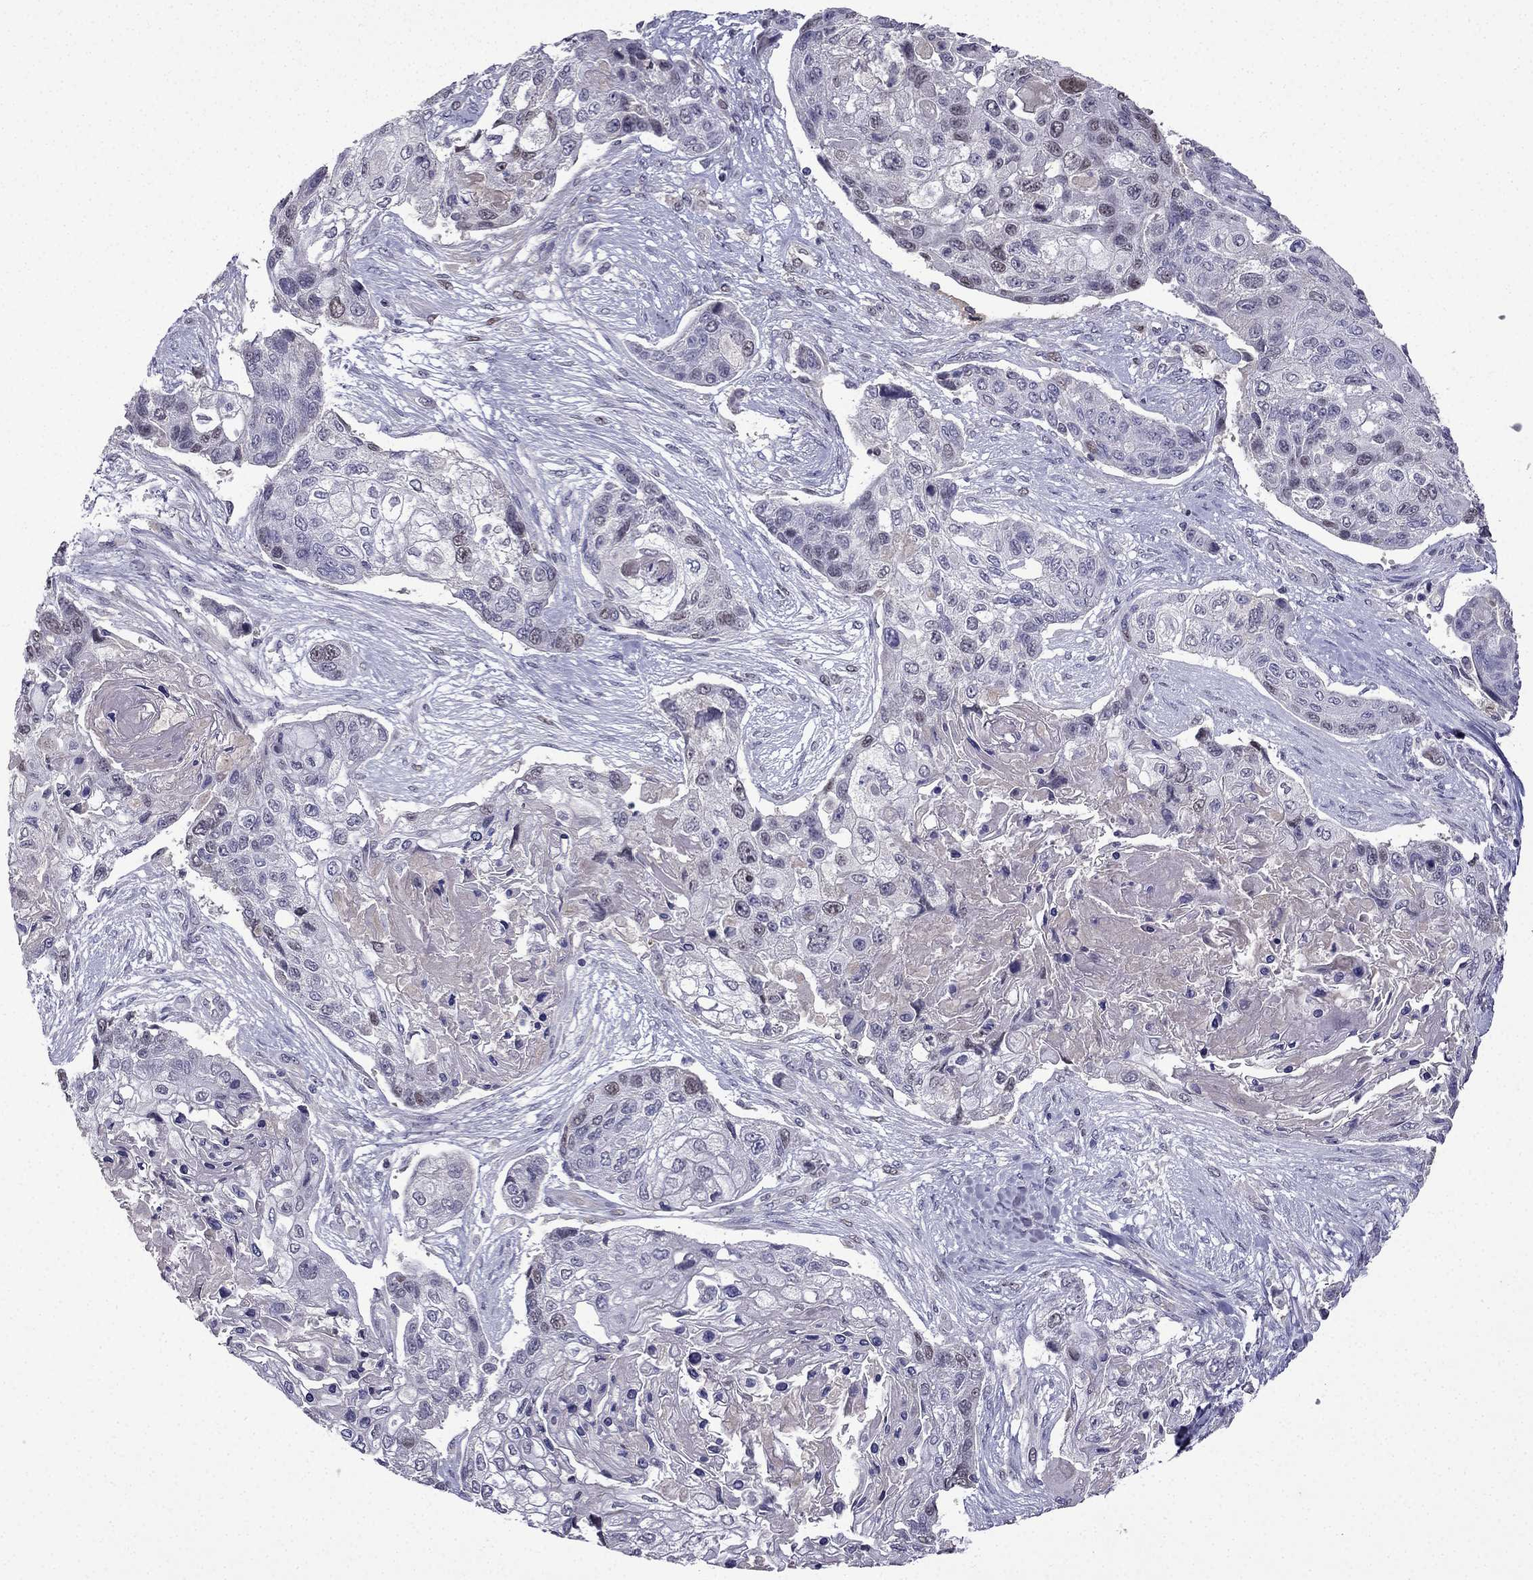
{"staining": {"intensity": "weak", "quantity": "<25%", "location": "nuclear"}, "tissue": "lung cancer", "cell_type": "Tumor cells", "image_type": "cancer", "snomed": [{"axis": "morphology", "description": "Squamous cell carcinoma, NOS"}, {"axis": "topography", "description": "Lung"}], "caption": "This is an immunohistochemistry (IHC) image of human lung squamous cell carcinoma. There is no expression in tumor cells.", "gene": "UHRF1", "patient": {"sex": "male", "age": 69}}